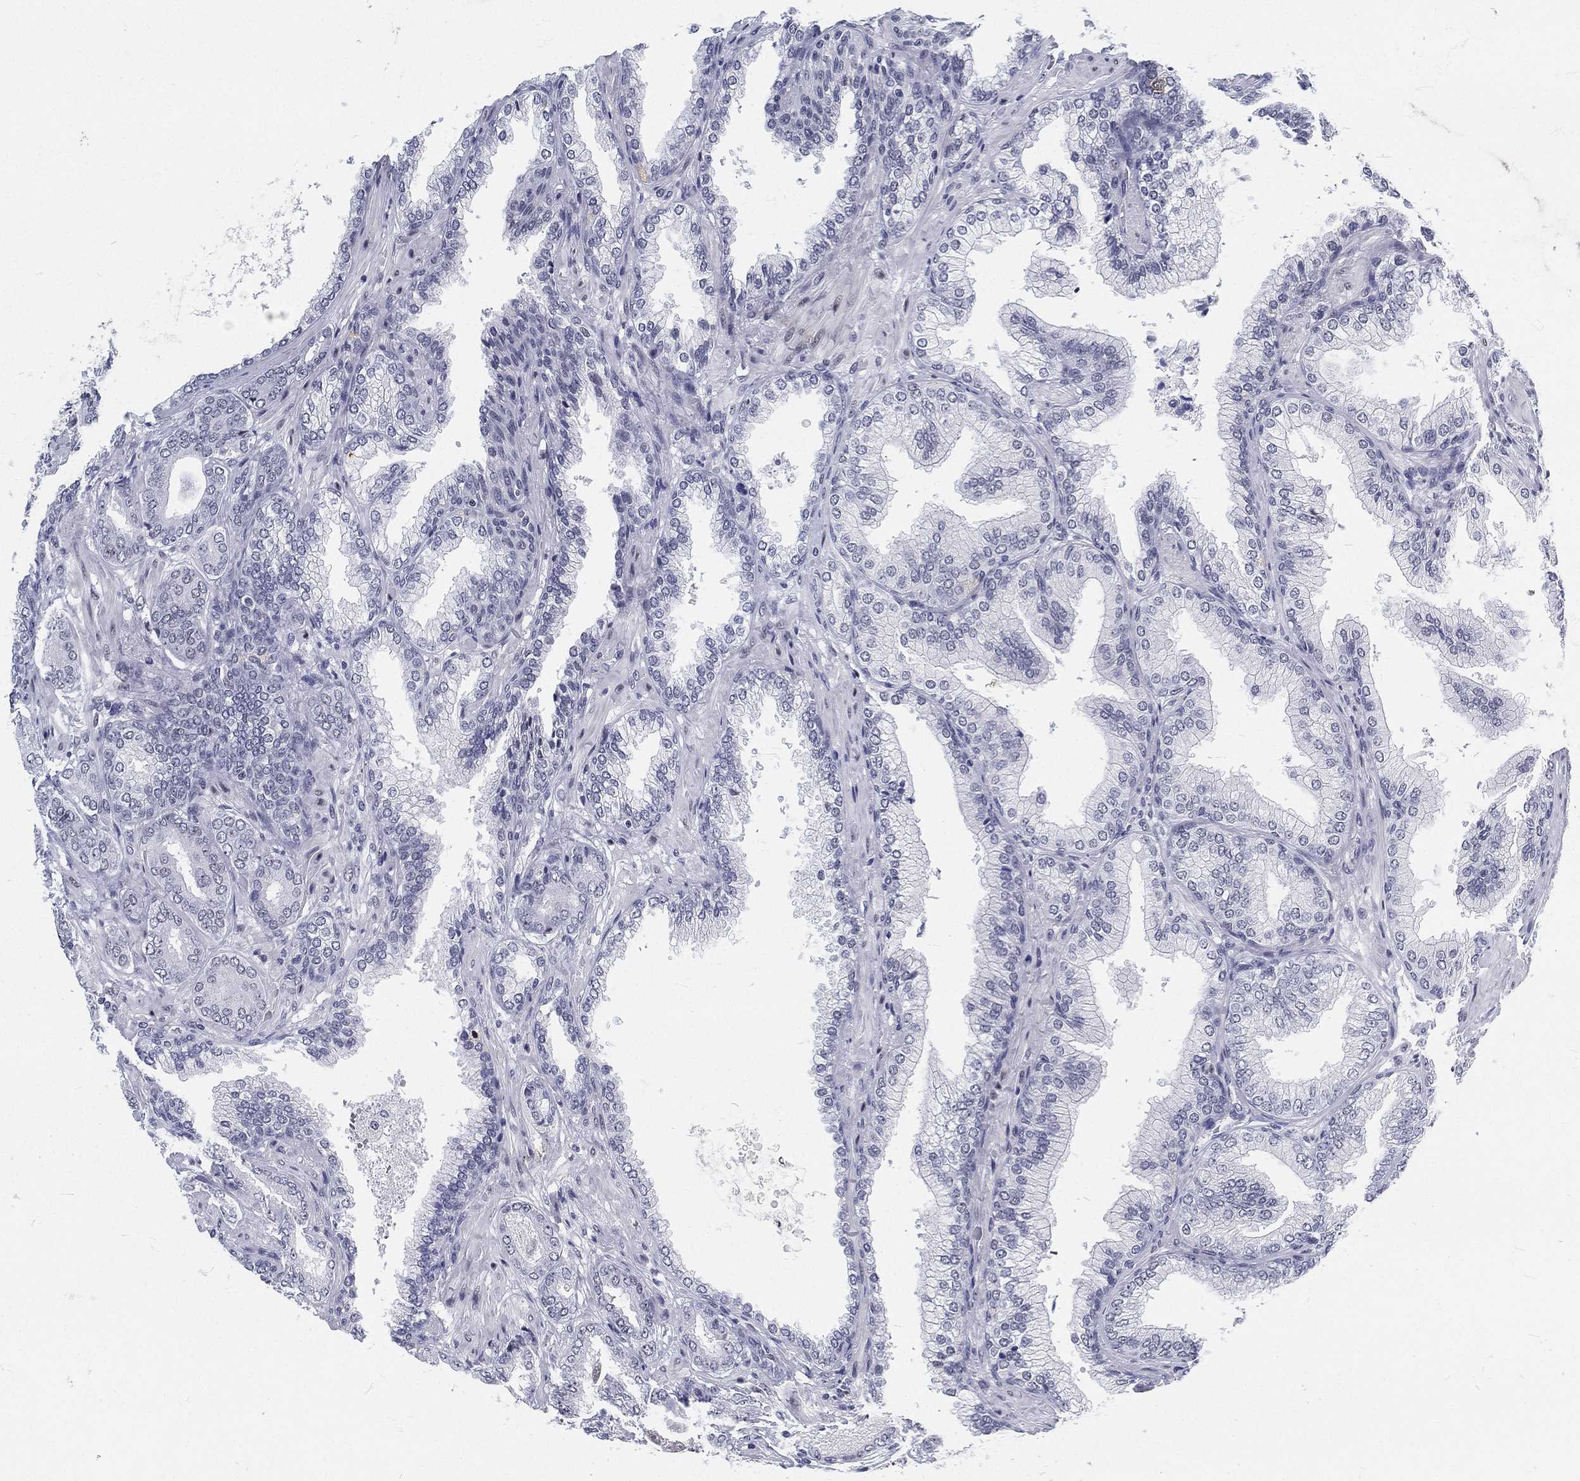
{"staining": {"intensity": "negative", "quantity": "none", "location": "none"}, "tissue": "prostate cancer", "cell_type": "Tumor cells", "image_type": "cancer", "snomed": [{"axis": "morphology", "description": "Adenocarcinoma, Low grade"}, {"axis": "topography", "description": "Prostate"}], "caption": "Tumor cells are negative for protein expression in human adenocarcinoma (low-grade) (prostate). (IHC, brightfield microscopy, high magnification).", "gene": "MAPK8IP1", "patient": {"sex": "male", "age": 68}}